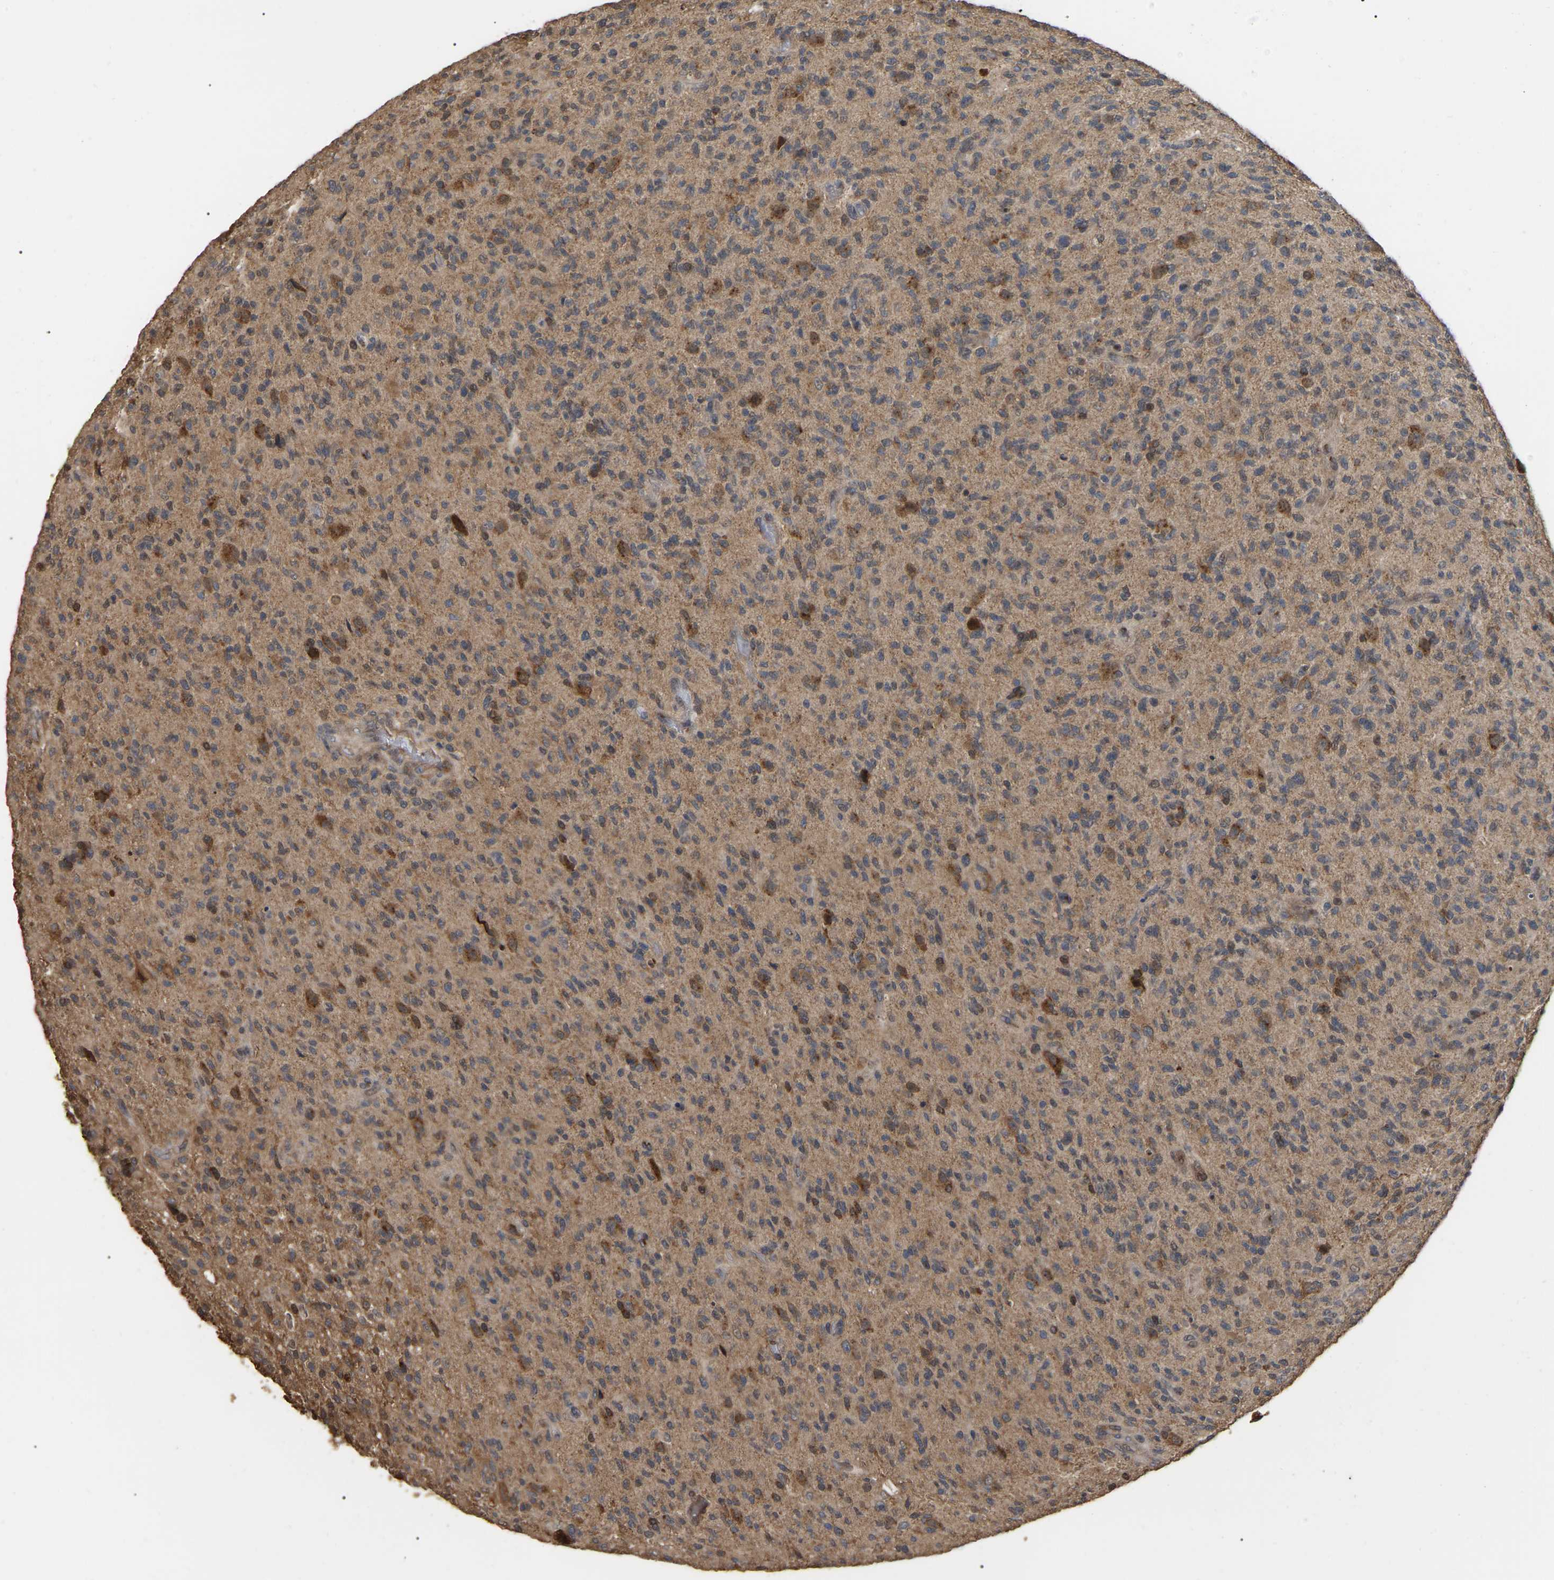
{"staining": {"intensity": "moderate", "quantity": "25%-75%", "location": "cytoplasmic/membranous"}, "tissue": "glioma", "cell_type": "Tumor cells", "image_type": "cancer", "snomed": [{"axis": "morphology", "description": "Glioma, malignant, High grade"}, {"axis": "topography", "description": "Brain"}], "caption": "Immunohistochemistry (IHC) staining of glioma, which reveals medium levels of moderate cytoplasmic/membranous staining in about 25%-75% of tumor cells indicating moderate cytoplasmic/membranous protein staining. The staining was performed using DAB (3,3'-diaminobenzidine) (brown) for protein detection and nuclei were counterstained in hematoxylin (blue).", "gene": "FAM219A", "patient": {"sex": "male", "age": 71}}